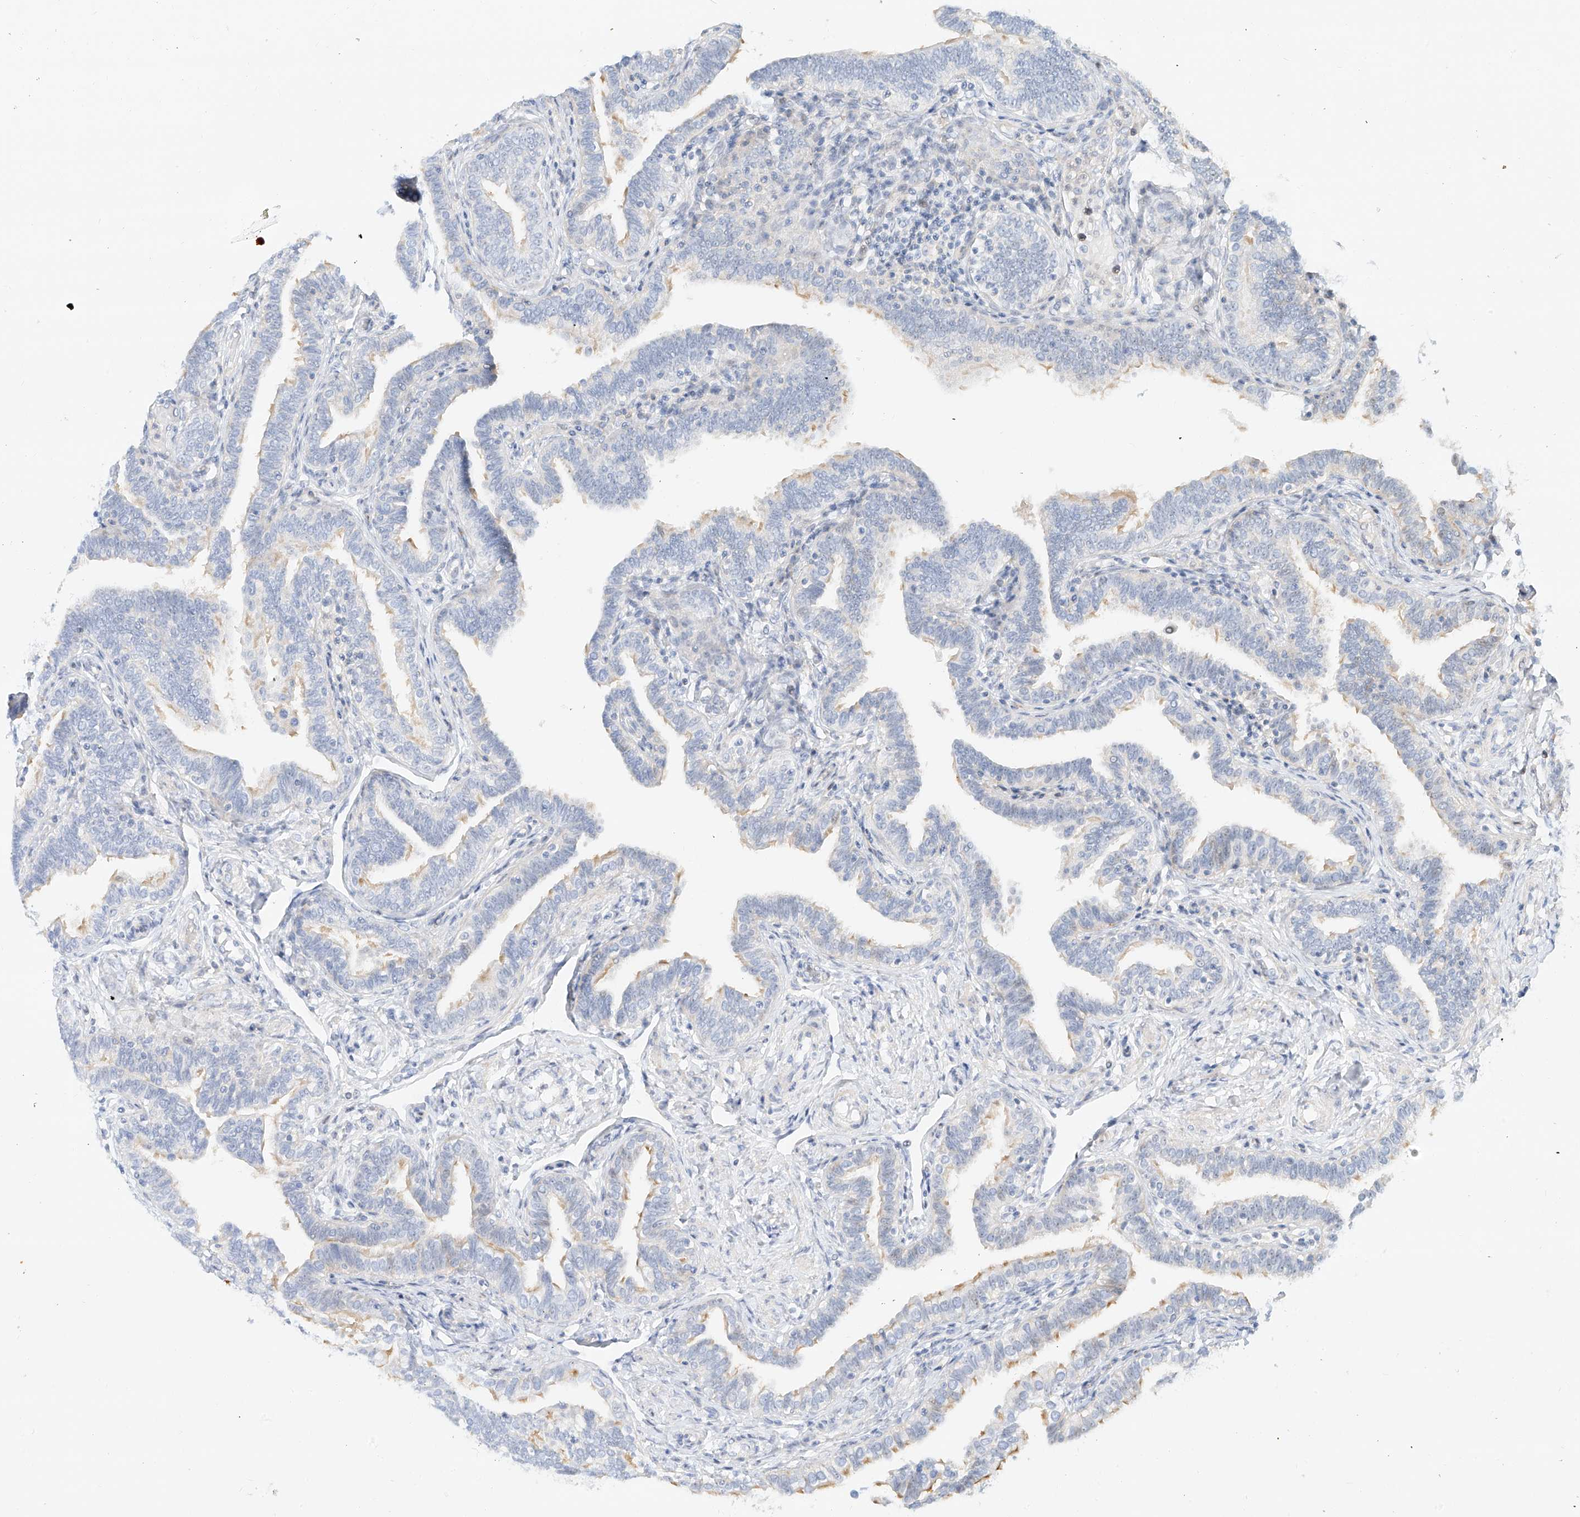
{"staining": {"intensity": "moderate", "quantity": "25%-75%", "location": "cytoplasmic/membranous"}, "tissue": "fallopian tube", "cell_type": "Glandular cells", "image_type": "normal", "snomed": [{"axis": "morphology", "description": "Normal tissue, NOS"}, {"axis": "topography", "description": "Fallopian tube"}], "caption": "Glandular cells demonstrate medium levels of moderate cytoplasmic/membranous positivity in approximately 25%-75% of cells in normal fallopian tube.", "gene": "SNU13", "patient": {"sex": "female", "age": 39}}